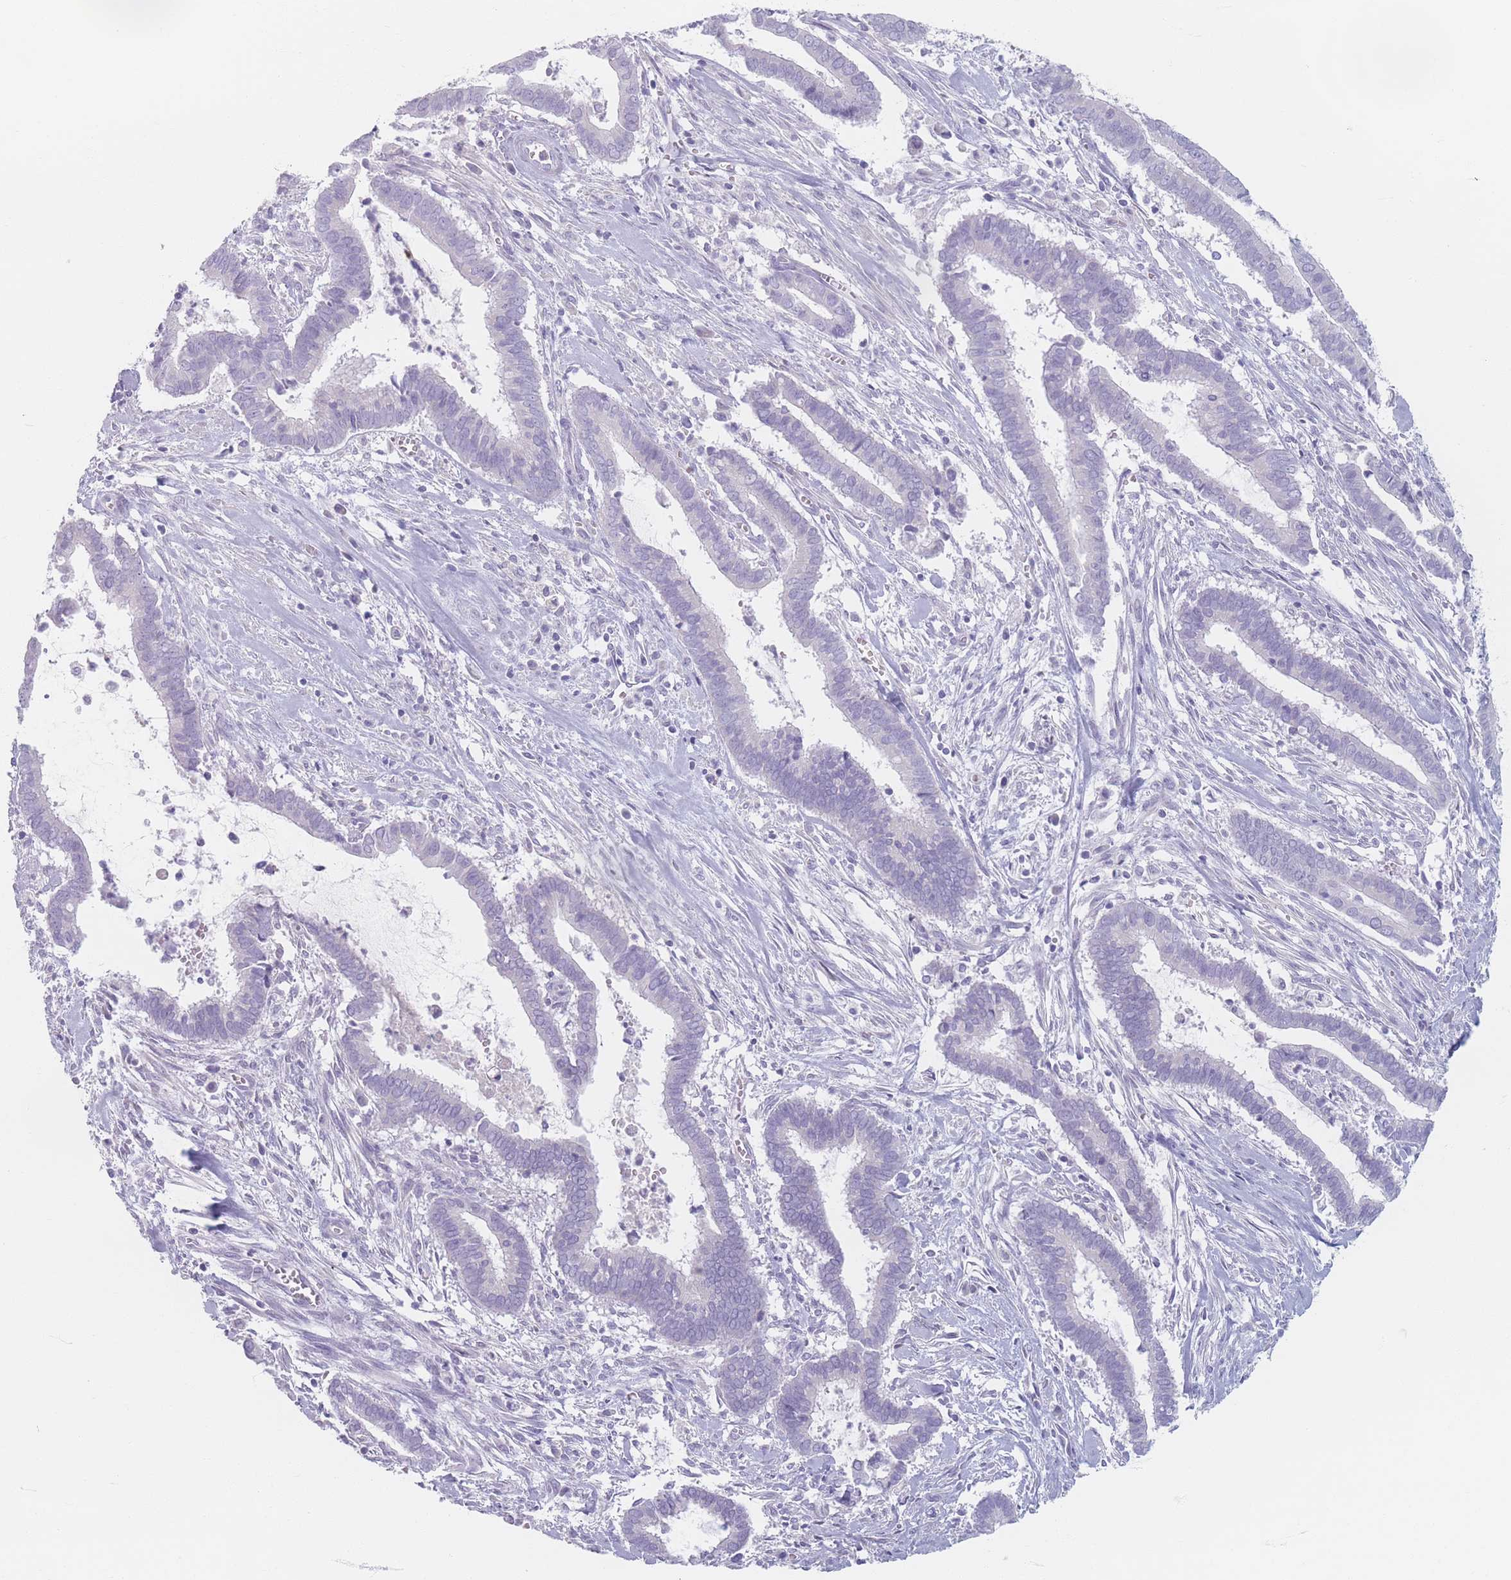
{"staining": {"intensity": "negative", "quantity": "none", "location": "none"}, "tissue": "cervical cancer", "cell_type": "Tumor cells", "image_type": "cancer", "snomed": [{"axis": "morphology", "description": "Adenocarcinoma, NOS"}, {"axis": "topography", "description": "Cervix"}], "caption": "Immunohistochemistry (IHC) image of human adenocarcinoma (cervical) stained for a protein (brown), which reveals no expression in tumor cells.", "gene": "PIGM", "patient": {"sex": "female", "age": 44}}